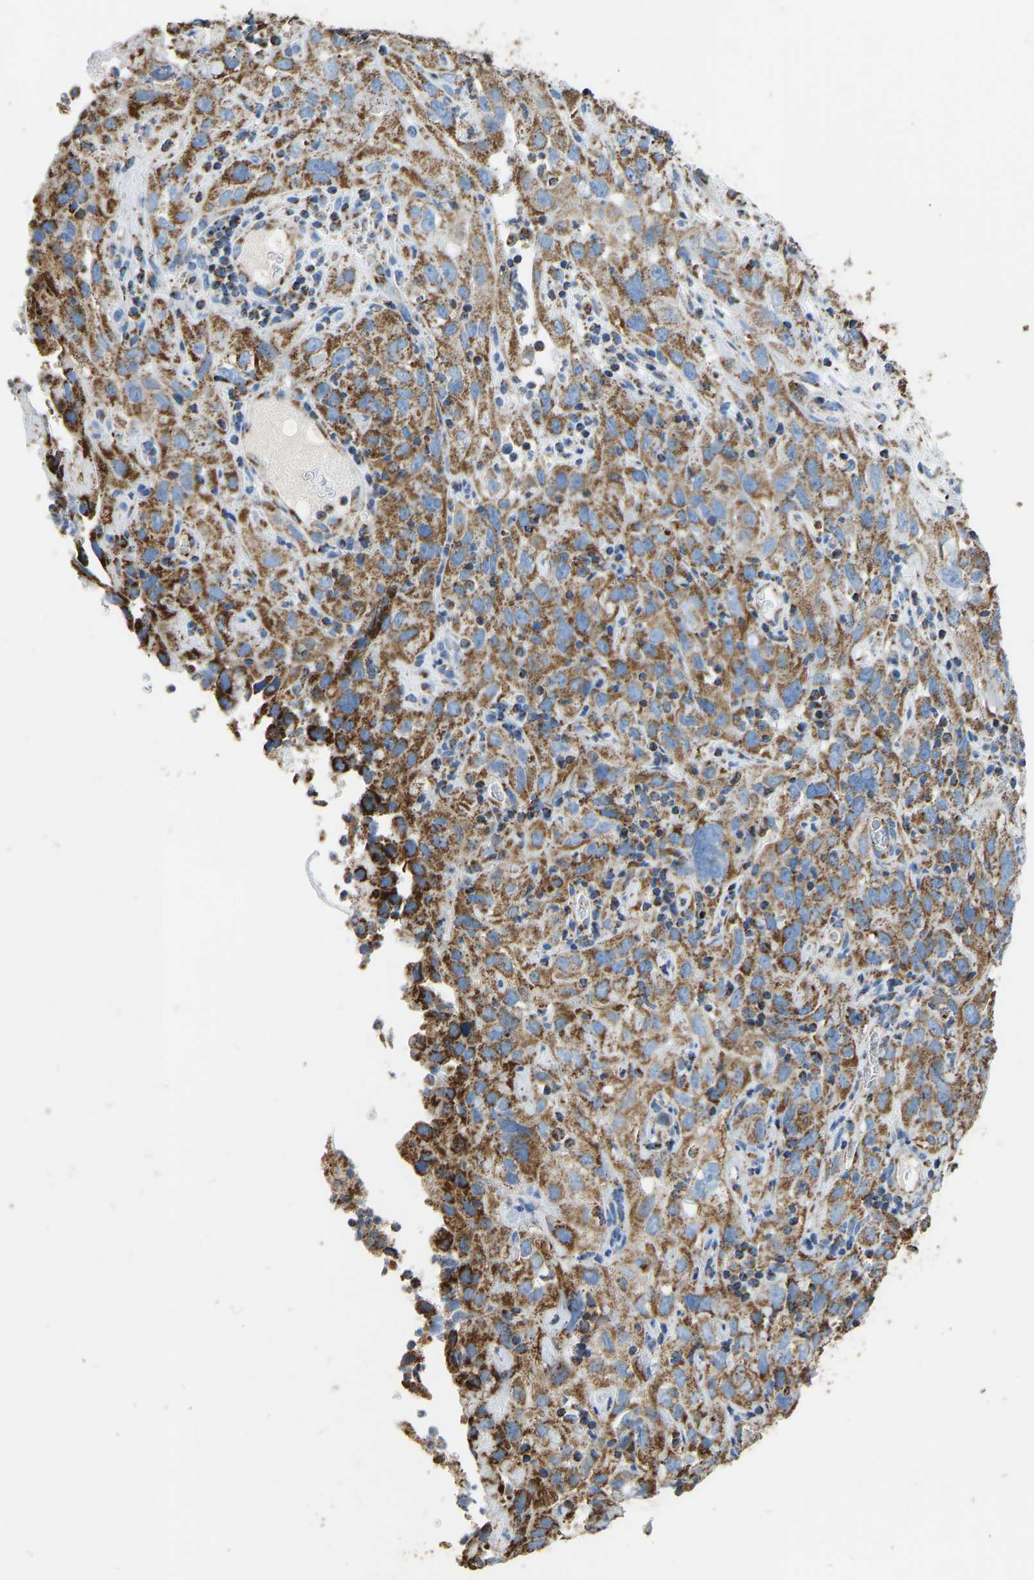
{"staining": {"intensity": "moderate", "quantity": ">75%", "location": "cytoplasmic/membranous"}, "tissue": "cervical cancer", "cell_type": "Tumor cells", "image_type": "cancer", "snomed": [{"axis": "morphology", "description": "Squamous cell carcinoma, NOS"}, {"axis": "topography", "description": "Cervix"}], "caption": "This photomicrograph displays immunohistochemistry staining of squamous cell carcinoma (cervical), with medium moderate cytoplasmic/membranous positivity in about >75% of tumor cells.", "gene": "IRX6", "patient": {"sex": "female", "age": 32}}